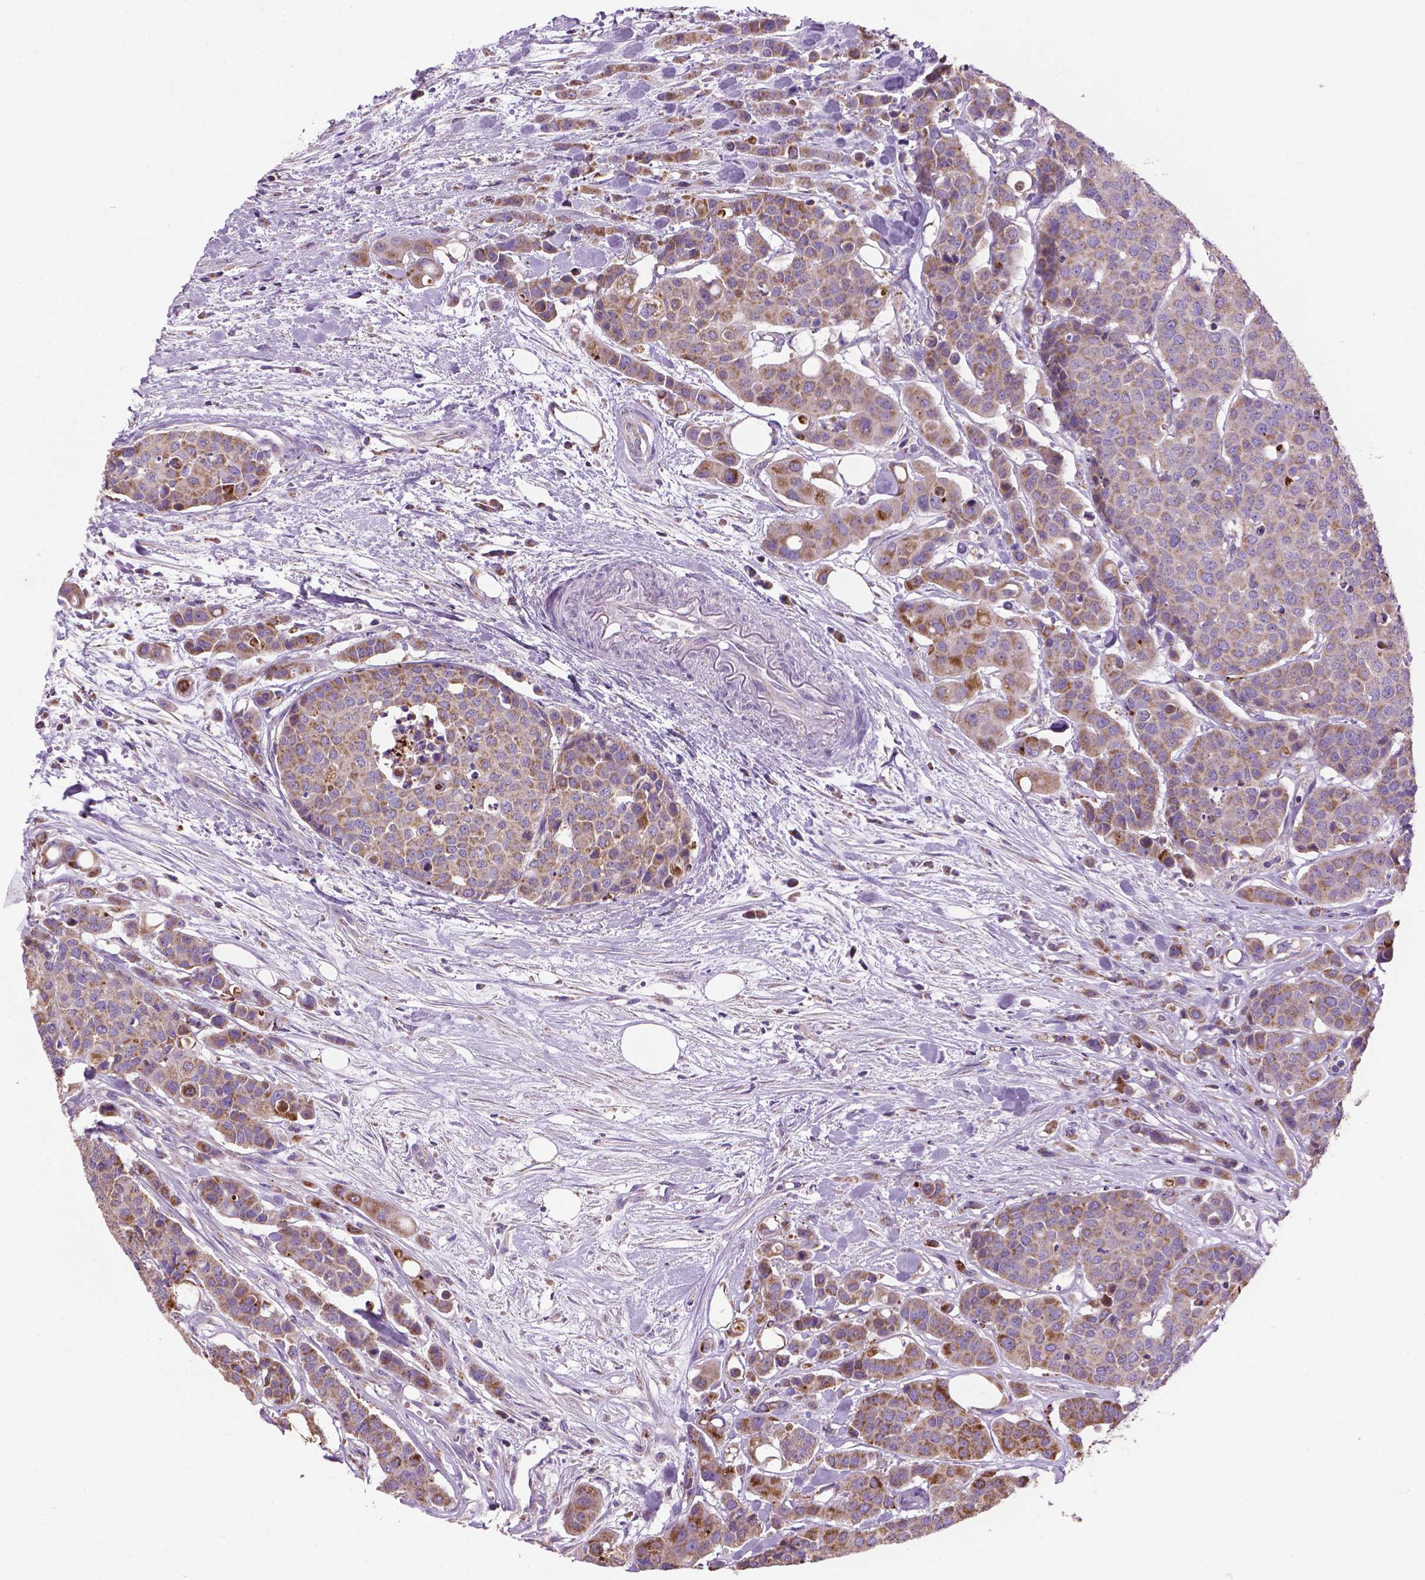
{"staining": {"intensity": "moderate", "quantity": ">75%", "location": "cytoplasmic/membranous"}, "tissue": "carcinoid", "cell_type": "Tumor cells", "image_type": "cancer", "snomed": [{"axis": "morphology", "description": "Carcinoid, malignant, NOS"}, {"axis": "topography", "description": "Colon"}], "caption": "The immunohistochemical stain highlights moderate cytoplasmic/membranous positivity in tumor cells of carcinoid tissue.", "gene": "VDAC1", "patient": {"sex": "male", "age": 81}}